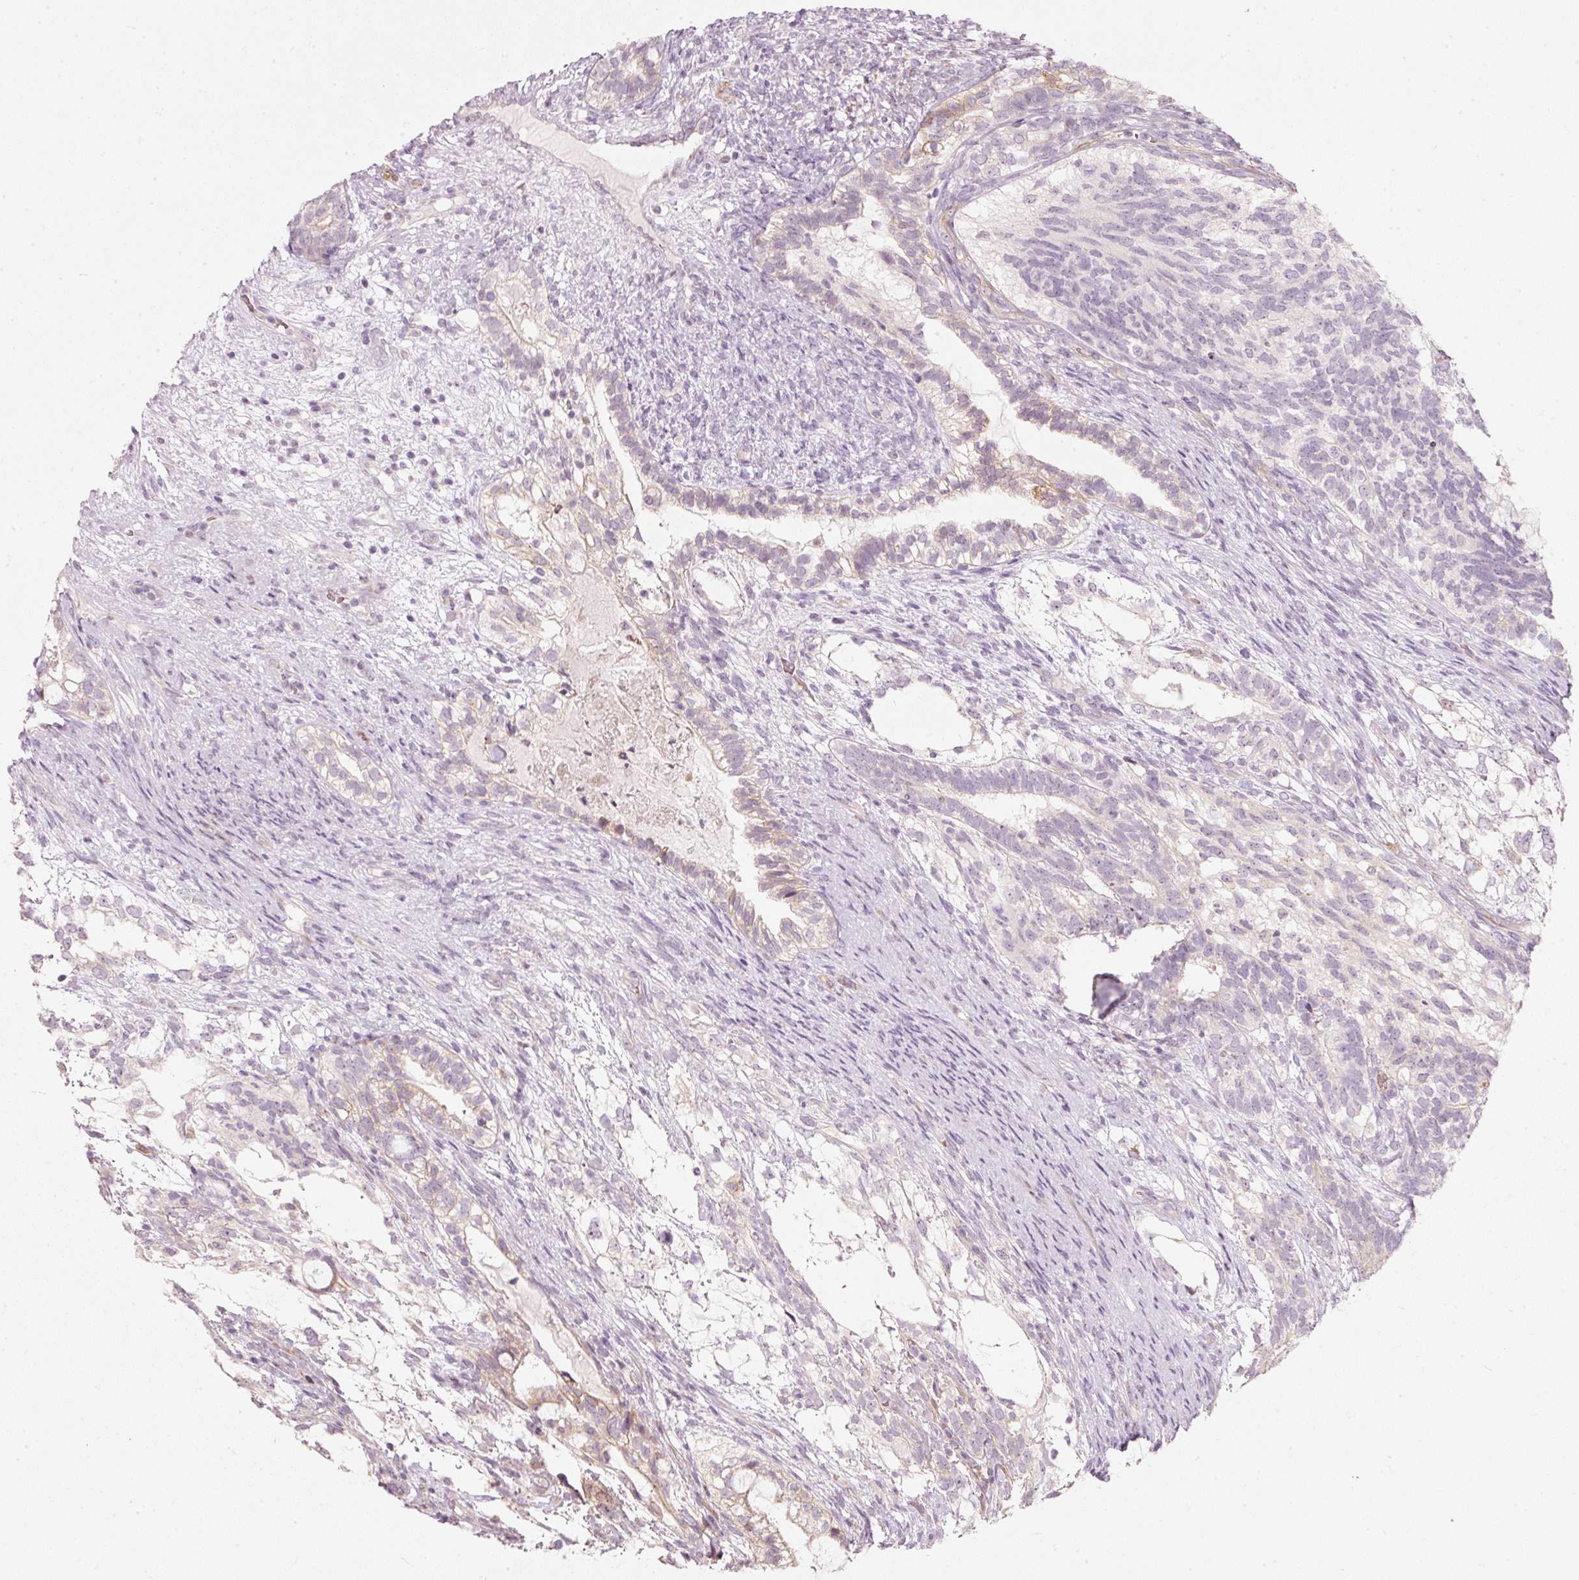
{"staining": {"intensity": "negative", "quantity": "none", "location": "none"}, "tissue": "testis cancer", "cell_type": "Tumor cells", "image_type": "cancer", "snomed": [{"axis": "morphology", "description": "Seminoma, NOS"}, {"axis": "morphology", "description": "Carcinoma, Embryonal, NOS"}, {"axis": "topography", "description": "Testis"}], "caption": "The IHC image has no significant positivity in tumor cells of testis cancer (seminoma) tissue.", "gene": "KCNQ1", "patient": {"sex": "male", "age": 41}}